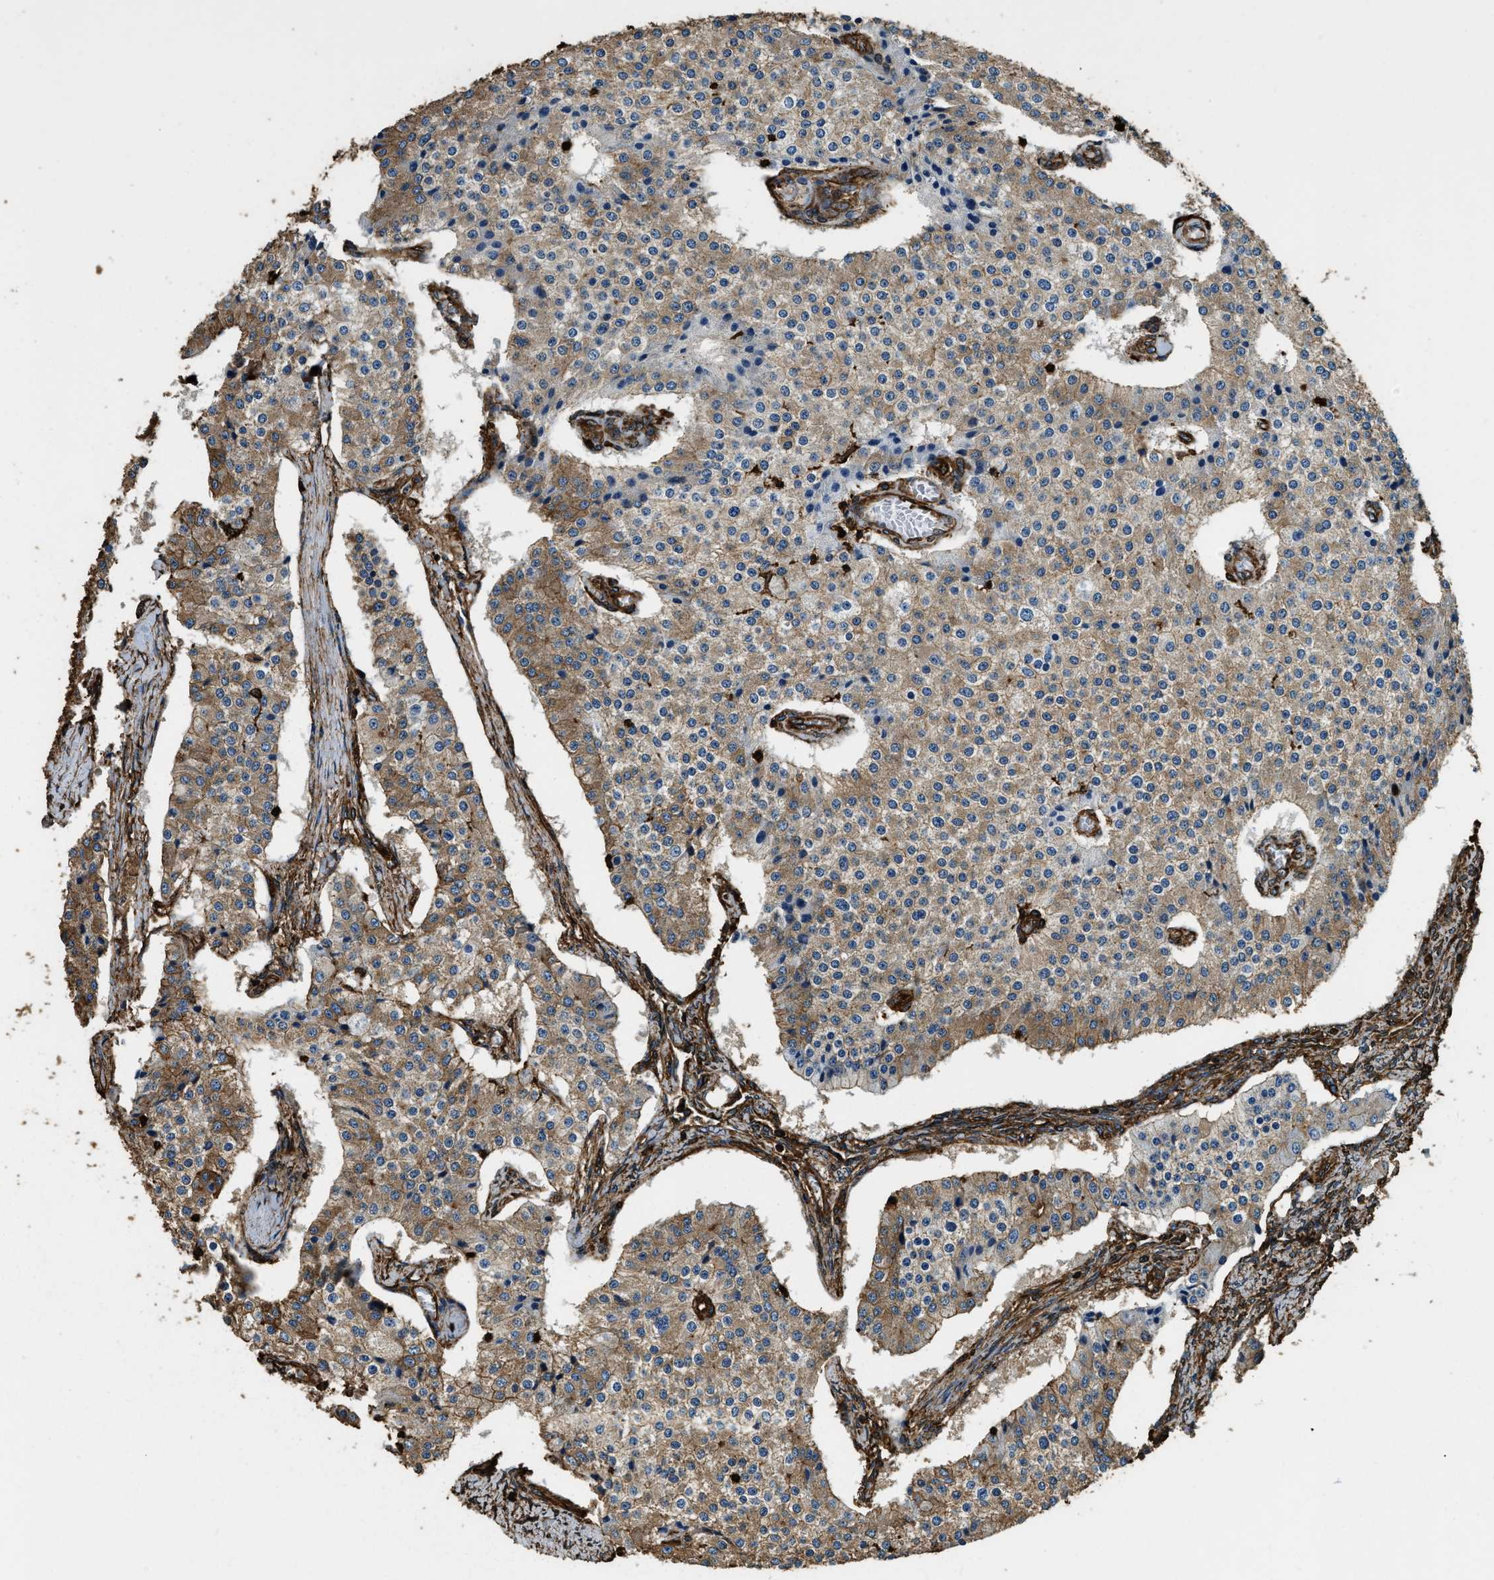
{"staining": {"intensity": "moderate", "quantity": ">75%", "location": "cytoplasmic/membranous"}, "tissue": "carcinoid", "cell_type": "Tumor cells", "image_type": "cancer", "snomed": [{"axis": "morphology", "description": "Carcinoid, malignant, NOS"}, {"axis": "topography", "description": "Colon"}], "caption": "Immunohistochemical staining of carcinoid exhibits medium levels of moderate cytoplasmic/membranous positivity in about >75% of tumor cells.", "gene": "ACCS", "patient": {"sex": "female", "age": 52}}